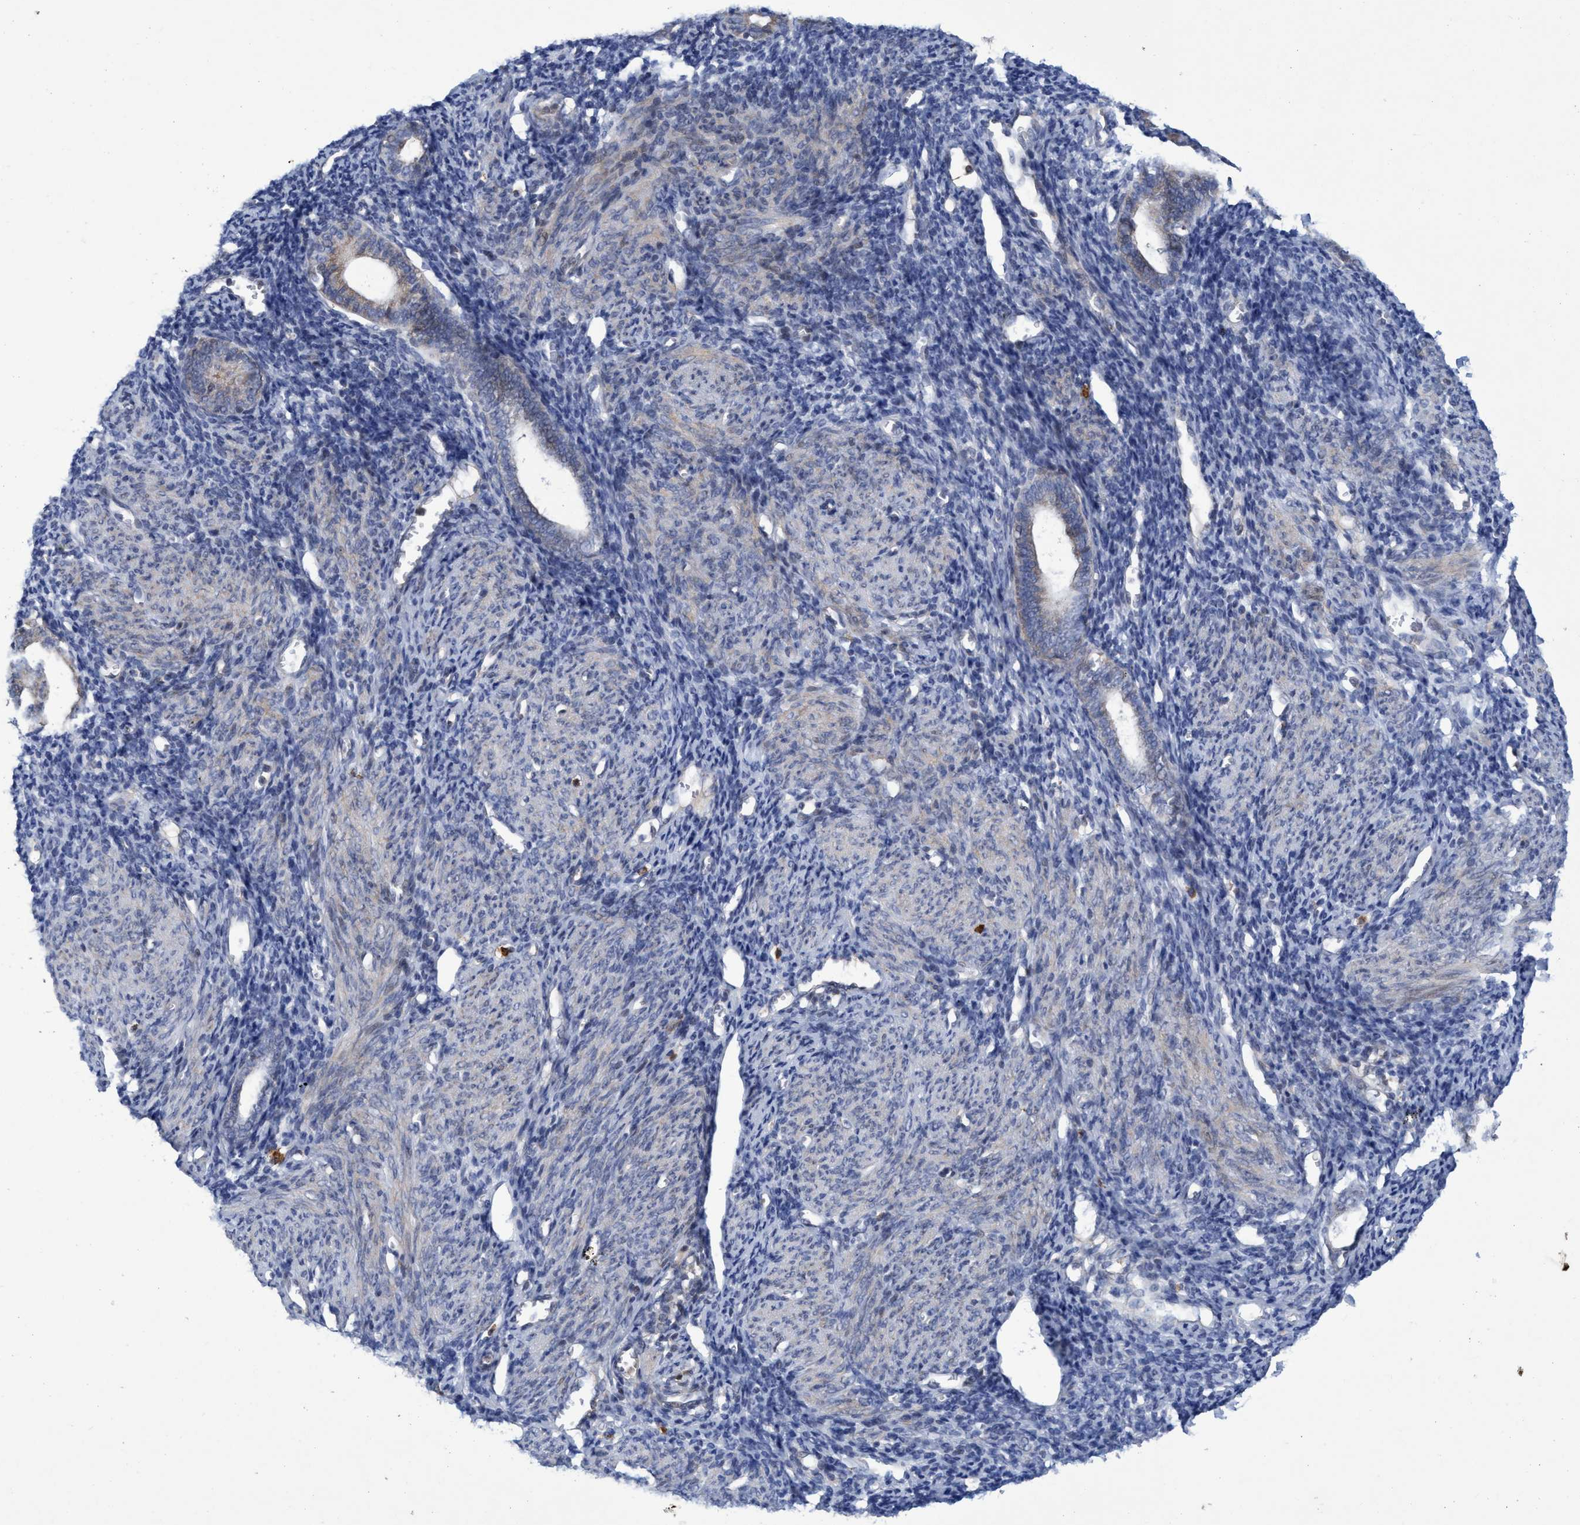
{"staining": {"intensity": "weak", "quantity": "<25%", "location": "cytoplasmic/membranous"}, "tissue": "endometrium", "cell_type": "Cells in endometrial stroma", "image_type": "normal", "snomed": [{"axis": "morphology", "description": "Normal tissue, NOS"}, {"axis": "morphology", "description": "Adenocarcinoma, NOS"}, {"axis": "topography", "description": "Endometrium"}], "caption": "This is an immunohistochemistry (IHC) micrograph of normal human endometrium. There is no positivity in cells in endometrial stroma.", "gene": "ZNF677", "patient": {"sex": "female", "age": 57}}